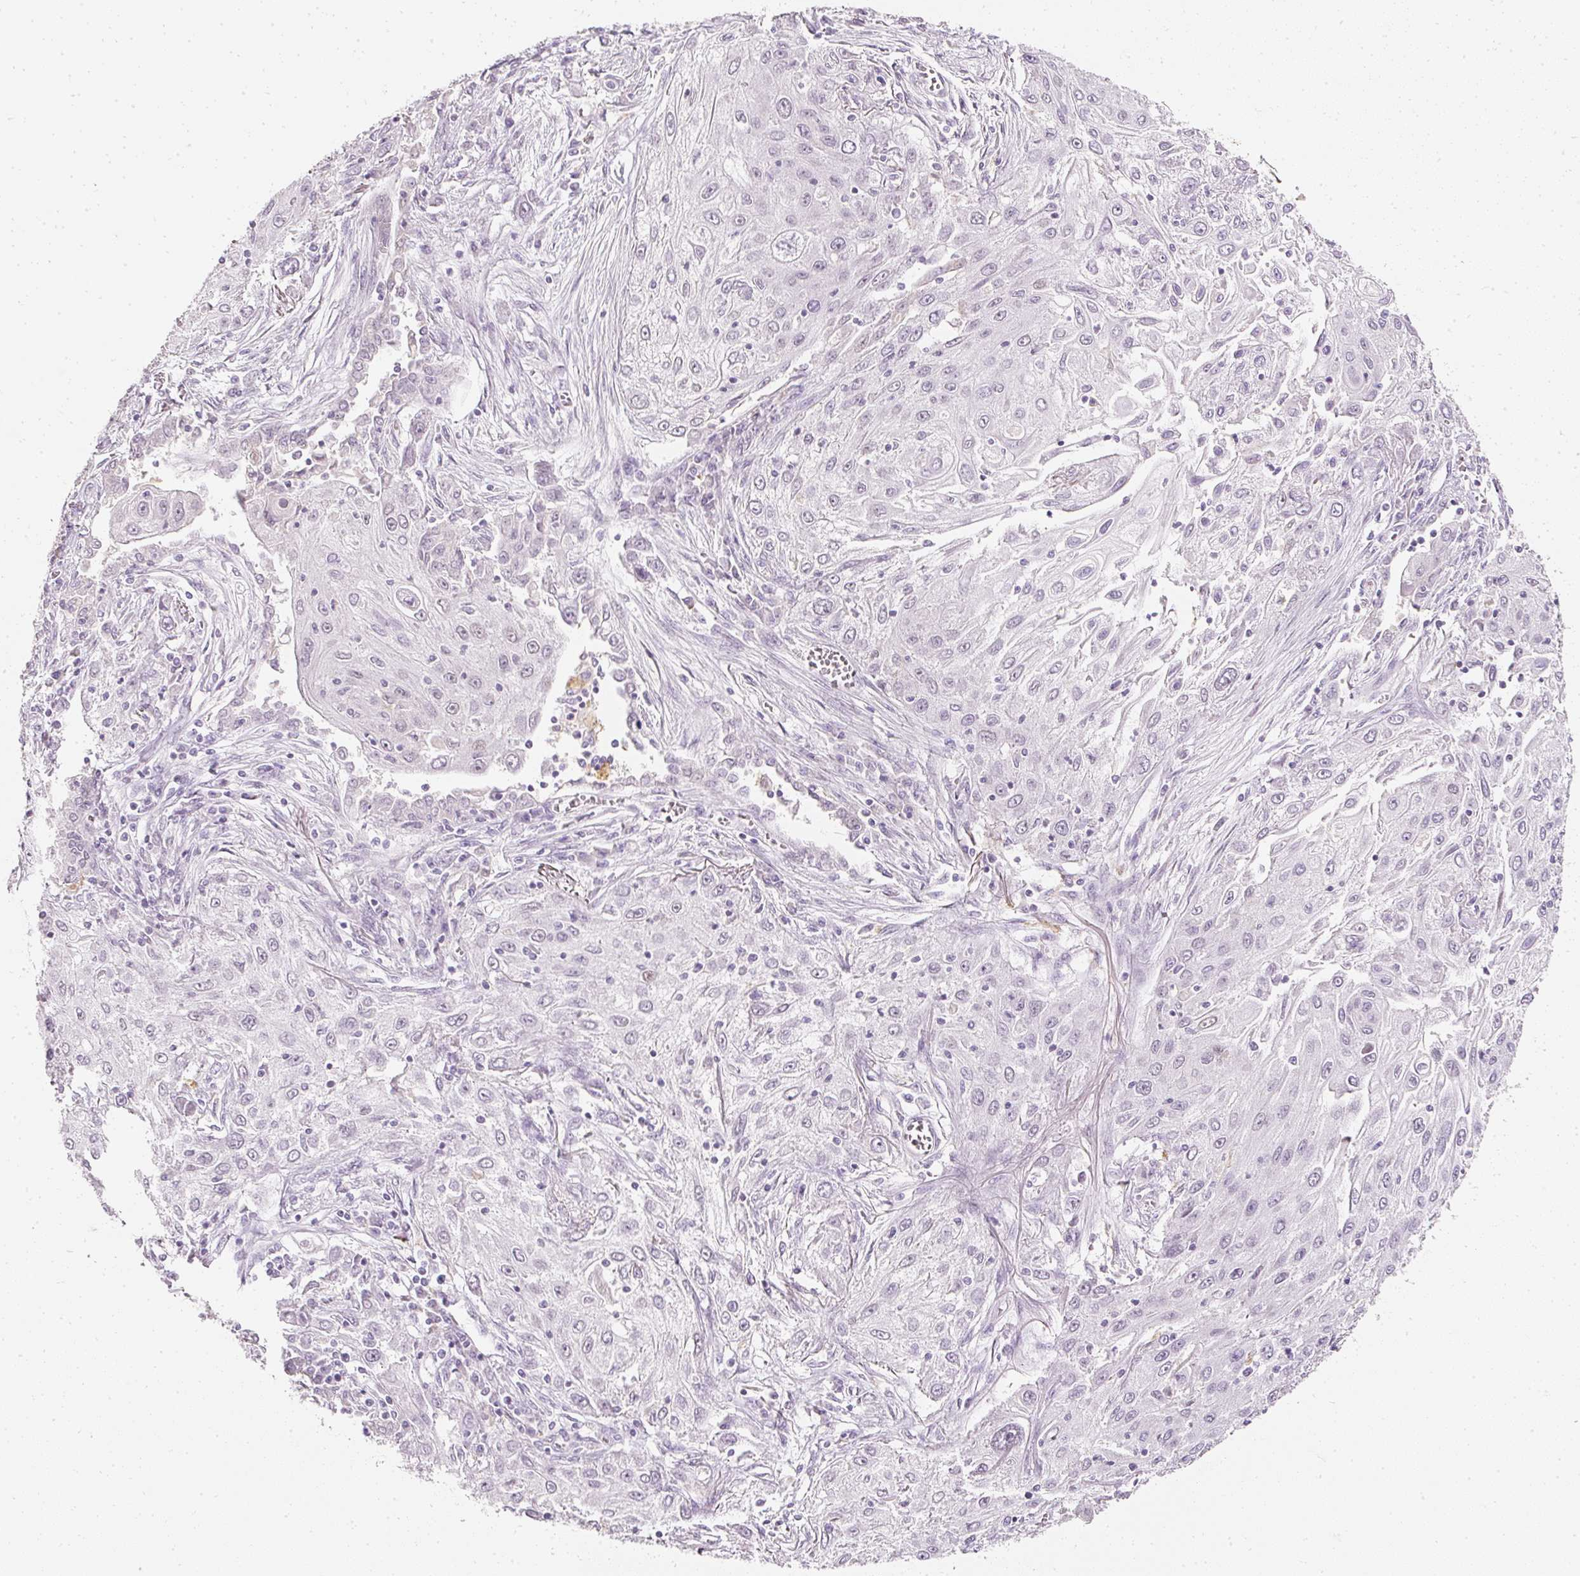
{"staining": {"intensity": "weak", "quantity": "<25%", "location": "nuclear"}, "tissue": "lung cancer", "cell_type": "Tumor cells", "image_type": "cancer", "snomed": [{"axis": "morphology", "description": "Squamous cell carcinoma, NOS"}, {"axis": "topography", "description": "Lung"}], "caption": "The histopathology image shows no staining of tumor cells in lung cancer.", "gene": "ELAVL3", "patient": {"sex": "female", "age": 69}}